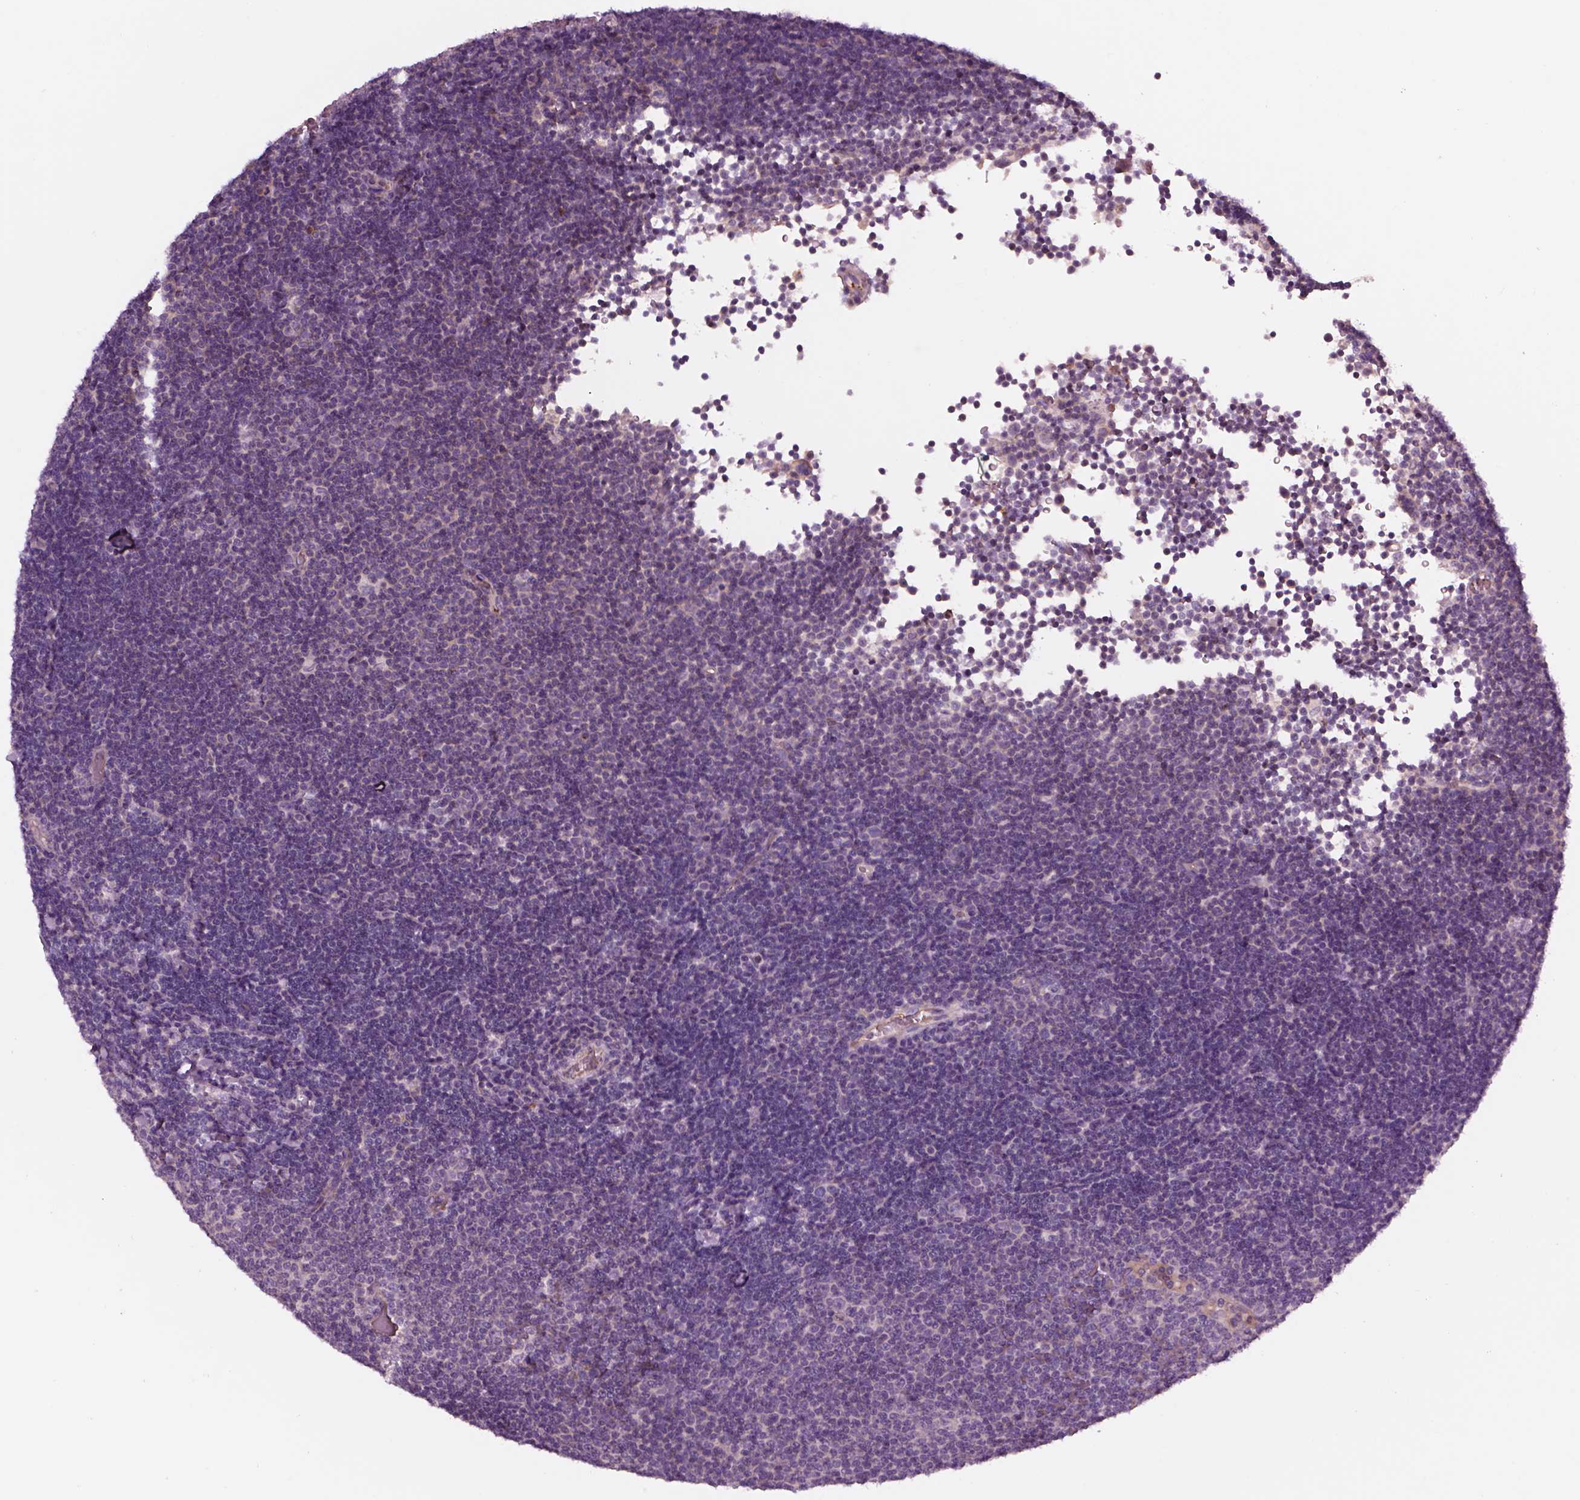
{"staining": {"intensity": "negative", "quantity": "none", "location": "none"}, "tissue": "lymphoma", "cell_type": "Tumor cells", "image_type": "cancer", "snomed": [{"axis": "morphology", "description": "Malignant lymphoma, non-Hodgkin's type, Low grade"}, {"axis": "topography", "description": "Brain"}], "caption": "A micrograph of human lymphoma is negative for staining in tumor cells. (DAB (3,3'-diaminobenzidine) immunohistochemistry (IHC) with hematoxylin counter stain).", "gene": "SLC2A3", "patient": {"sex": "female", "age": 66}}